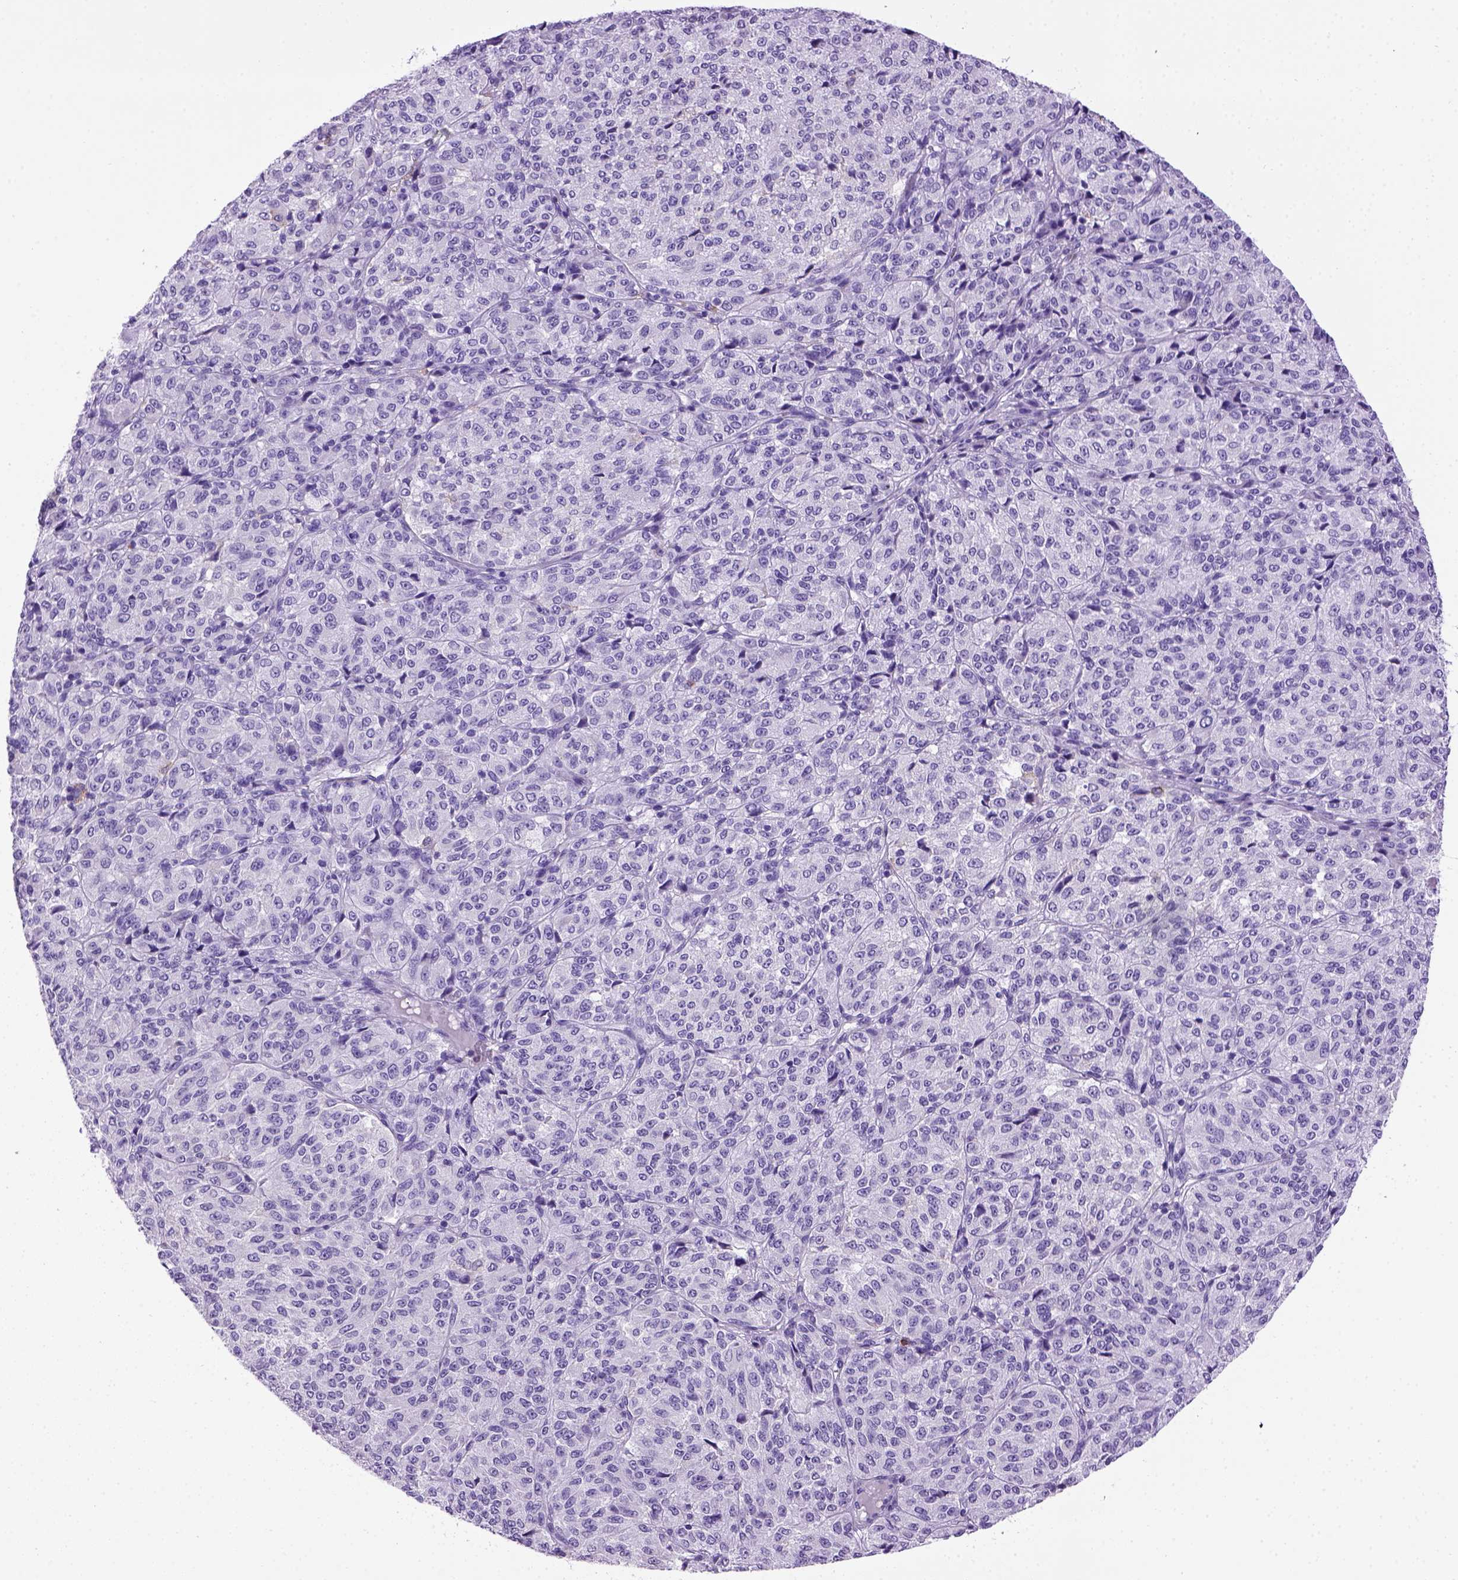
{"staining": {"intensity": "negative", "quantity": "none", "location": "none"}, "tissue": "melanoma", "cell_type": "Tumor cells", "image_type": "cancer", "snomed": [{"axis": "morphology", "description": "Malignant melanoma, Metastatic site"}, {"axis": "topography", "description": "Brain"}], "caption": "High magnification brightfield microscopy of melanoma stained with DAB (brown) and counterstained with hematoxylin (blue): tumor cells show no significant expression. Brightfield microscopy of immunohistochemistry (IHC) stained with DAB (brown) and hematoxylin (blue), captured at high magnification.", "gene": "ITGAX", "patient": {"sex": "female", "age": 56}}